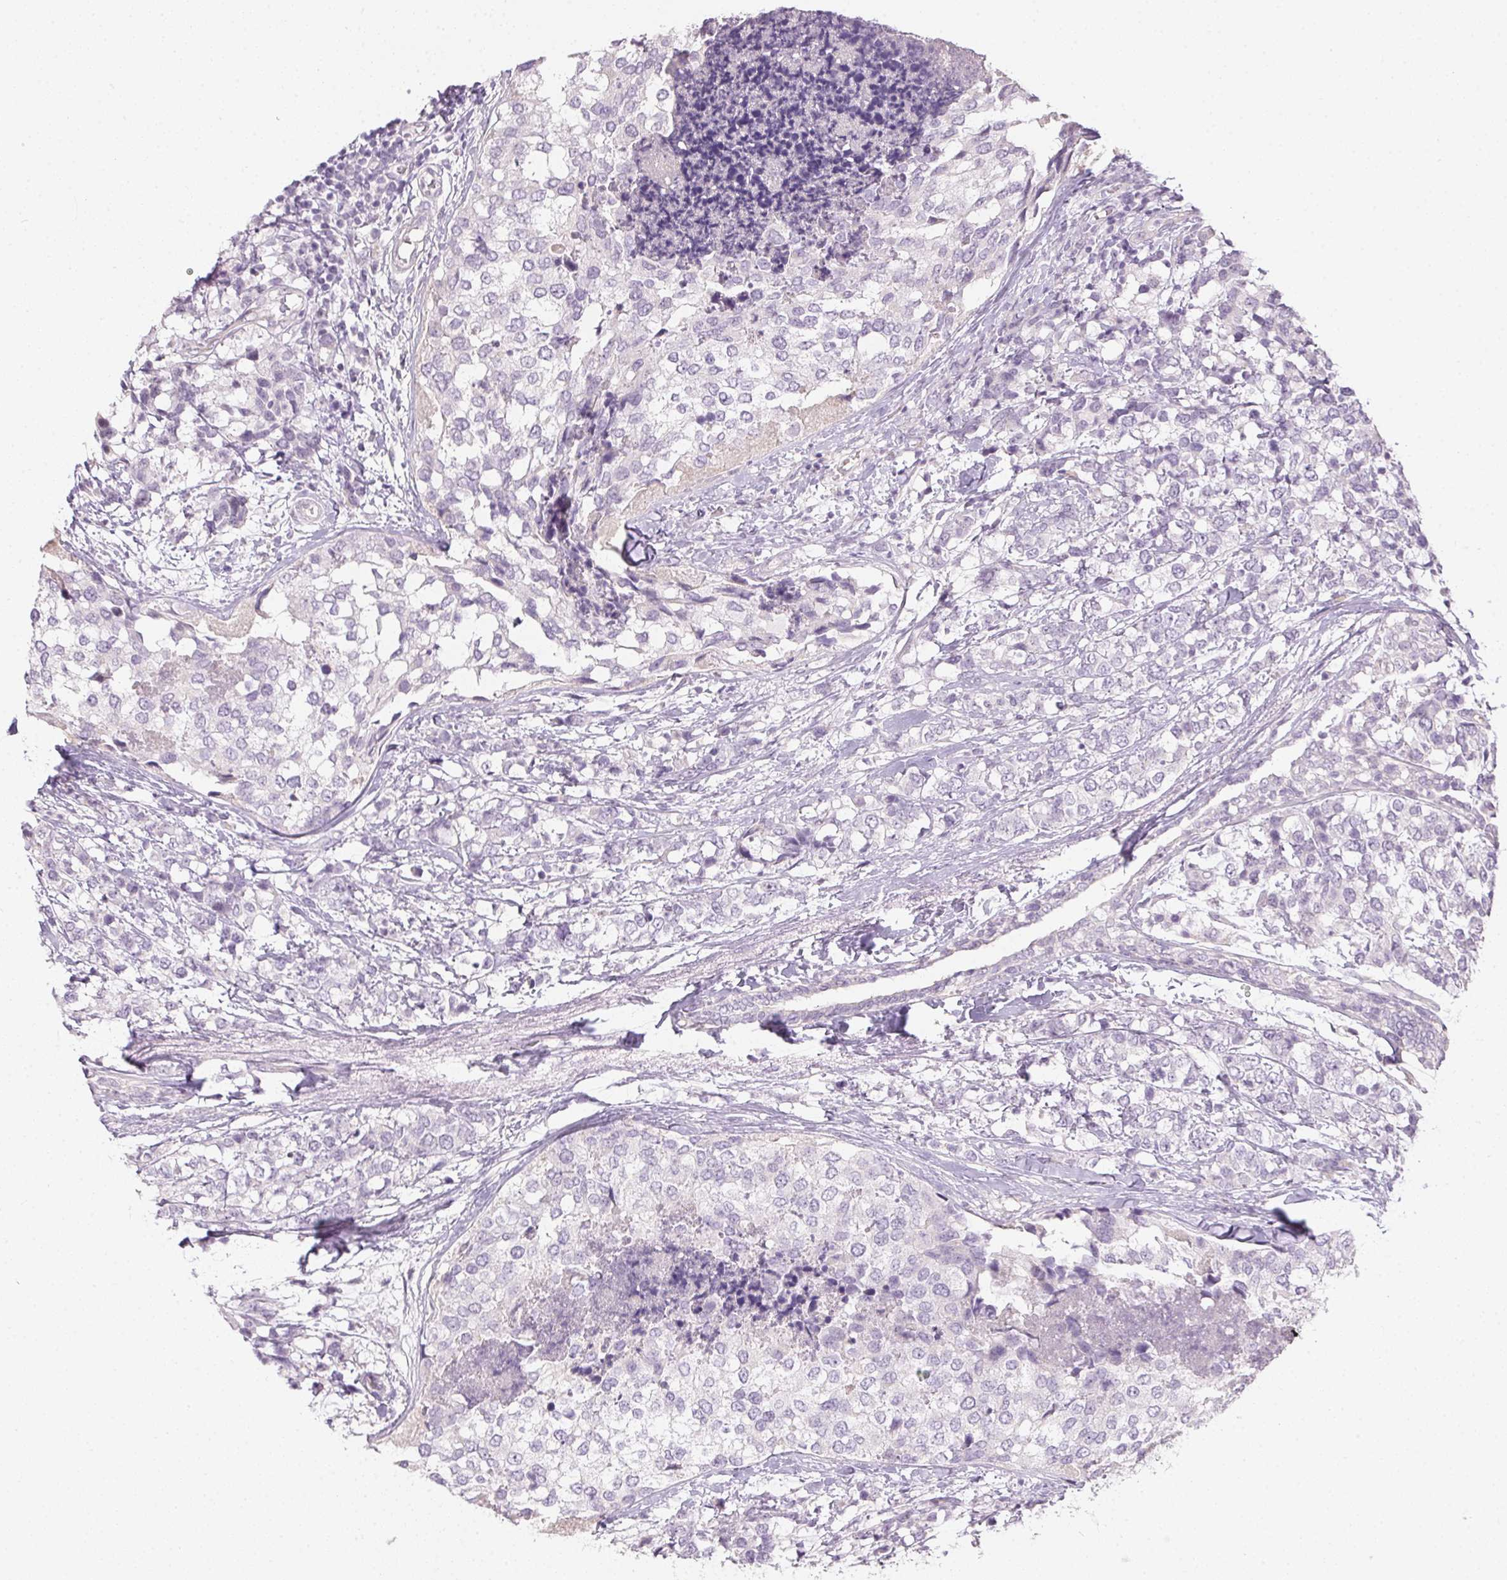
{"staining": {"intensity": "negative", "quantity": "none", "location": "none"}, "tissue": "breast cancer", "cell_type": "Tumor cells", "image_type": "cancer", "snomed": [{"axis": "morphology", "description": "Lobular carcinoma"}, {"axis": "topography", "description": "Breast"}], "caption": "IHC image of lobular carcinoma (breast) stained for a protein (brown), which exhibits no positivity in tumor cells.", "gene": "CTCFL", "patient": {"sex": "female", "age": 59}}